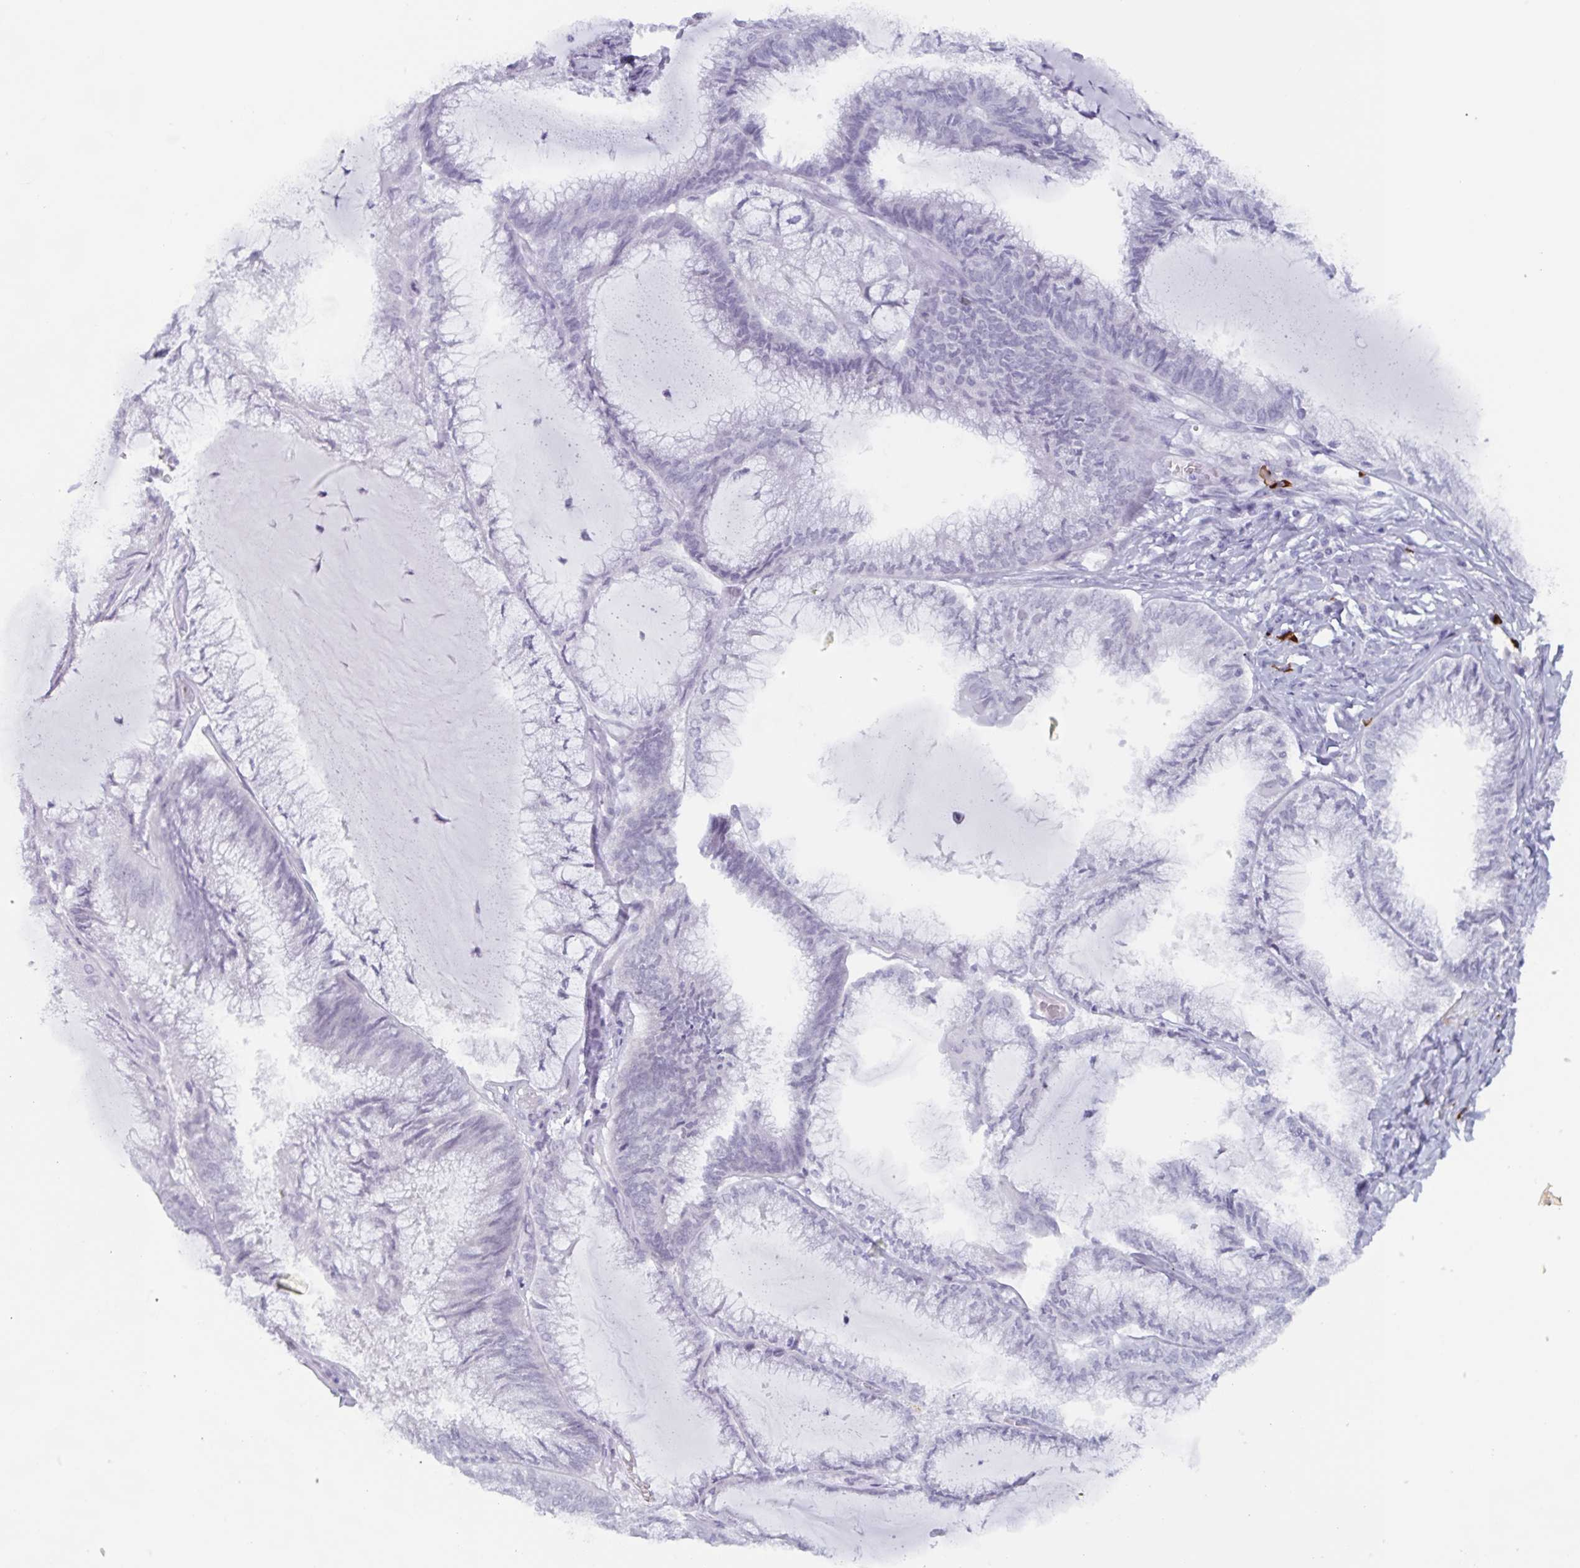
{"staining": {"intensity": "negative", "quantity": "none", "location": "none"}, "tissue": "endometrial cancer", "cell_type": "Tumor cells", "image_type": "cancer", "snomed": [{"axis": "morphology", "description": "Carcinoma, NOS"}, {"axis": "topography", "description": "Endometrium"}], "caption": "A photomicrograph of human endometrial carcinoma is negative for staining in tumor cells.", "gene": "ZFP64", "patient": {"sex": "female", "age": 62}}